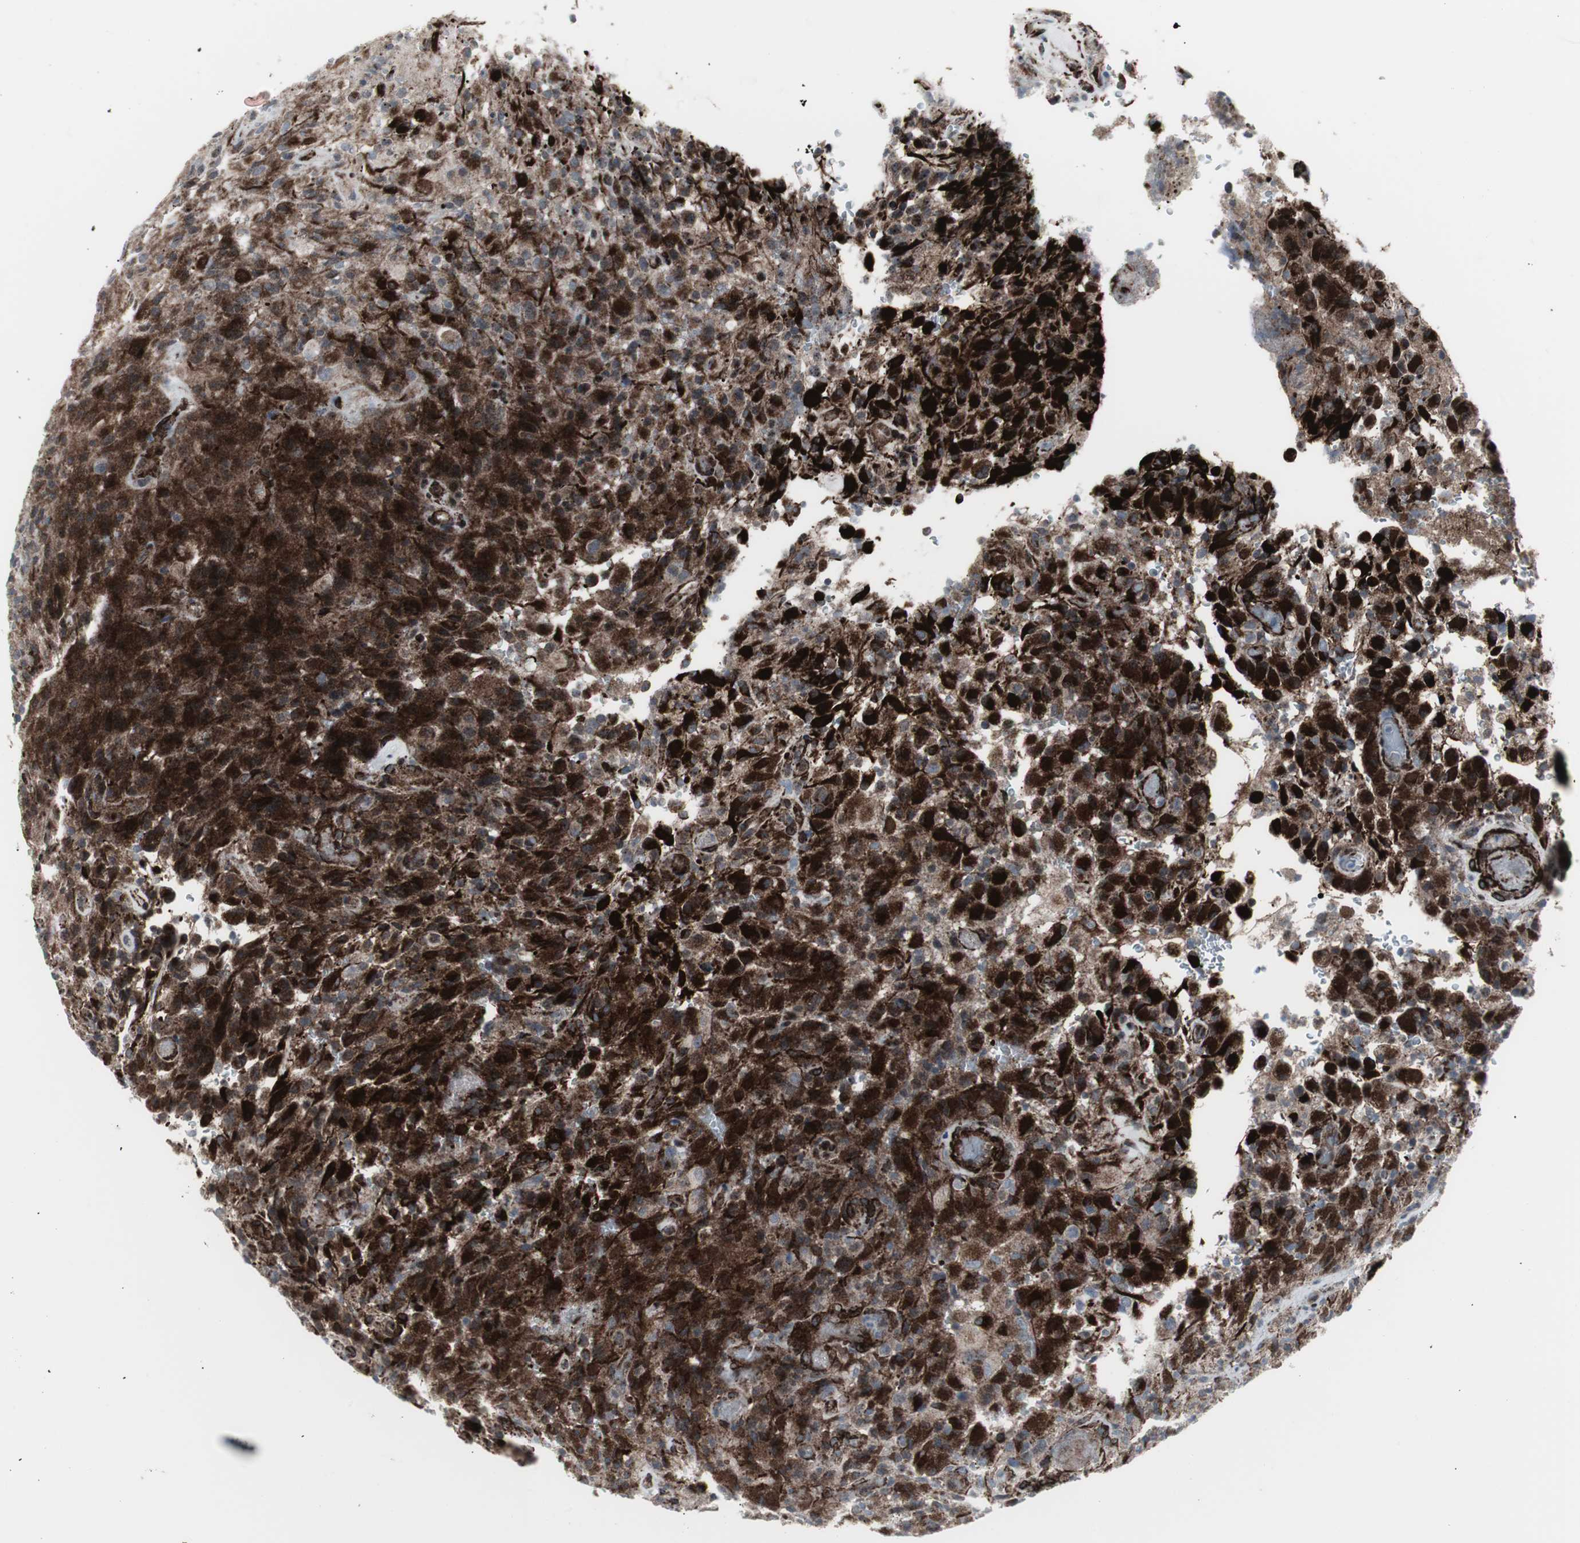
{"staining": {"intensity": "strong", "quantity": "25%-75%", "location": "cytoplasmic/membranous"}, "tissue": "glioma", "cell_type": "Tumor cells", "image_type": "cancer", "snomed": [{"axis": "morphology", "description": "Glioma, malignant, High grade"}, {"axis": "topography", "description": "Brain"}], "caption": "Immunohistochemical staining of glioma reveals high levels of strong cytoplasmic/membranous protein staining in about 25%-75% of tumor cells.", "gene": "PDGFA", "patient": {"sex": "male", "age": 71}}